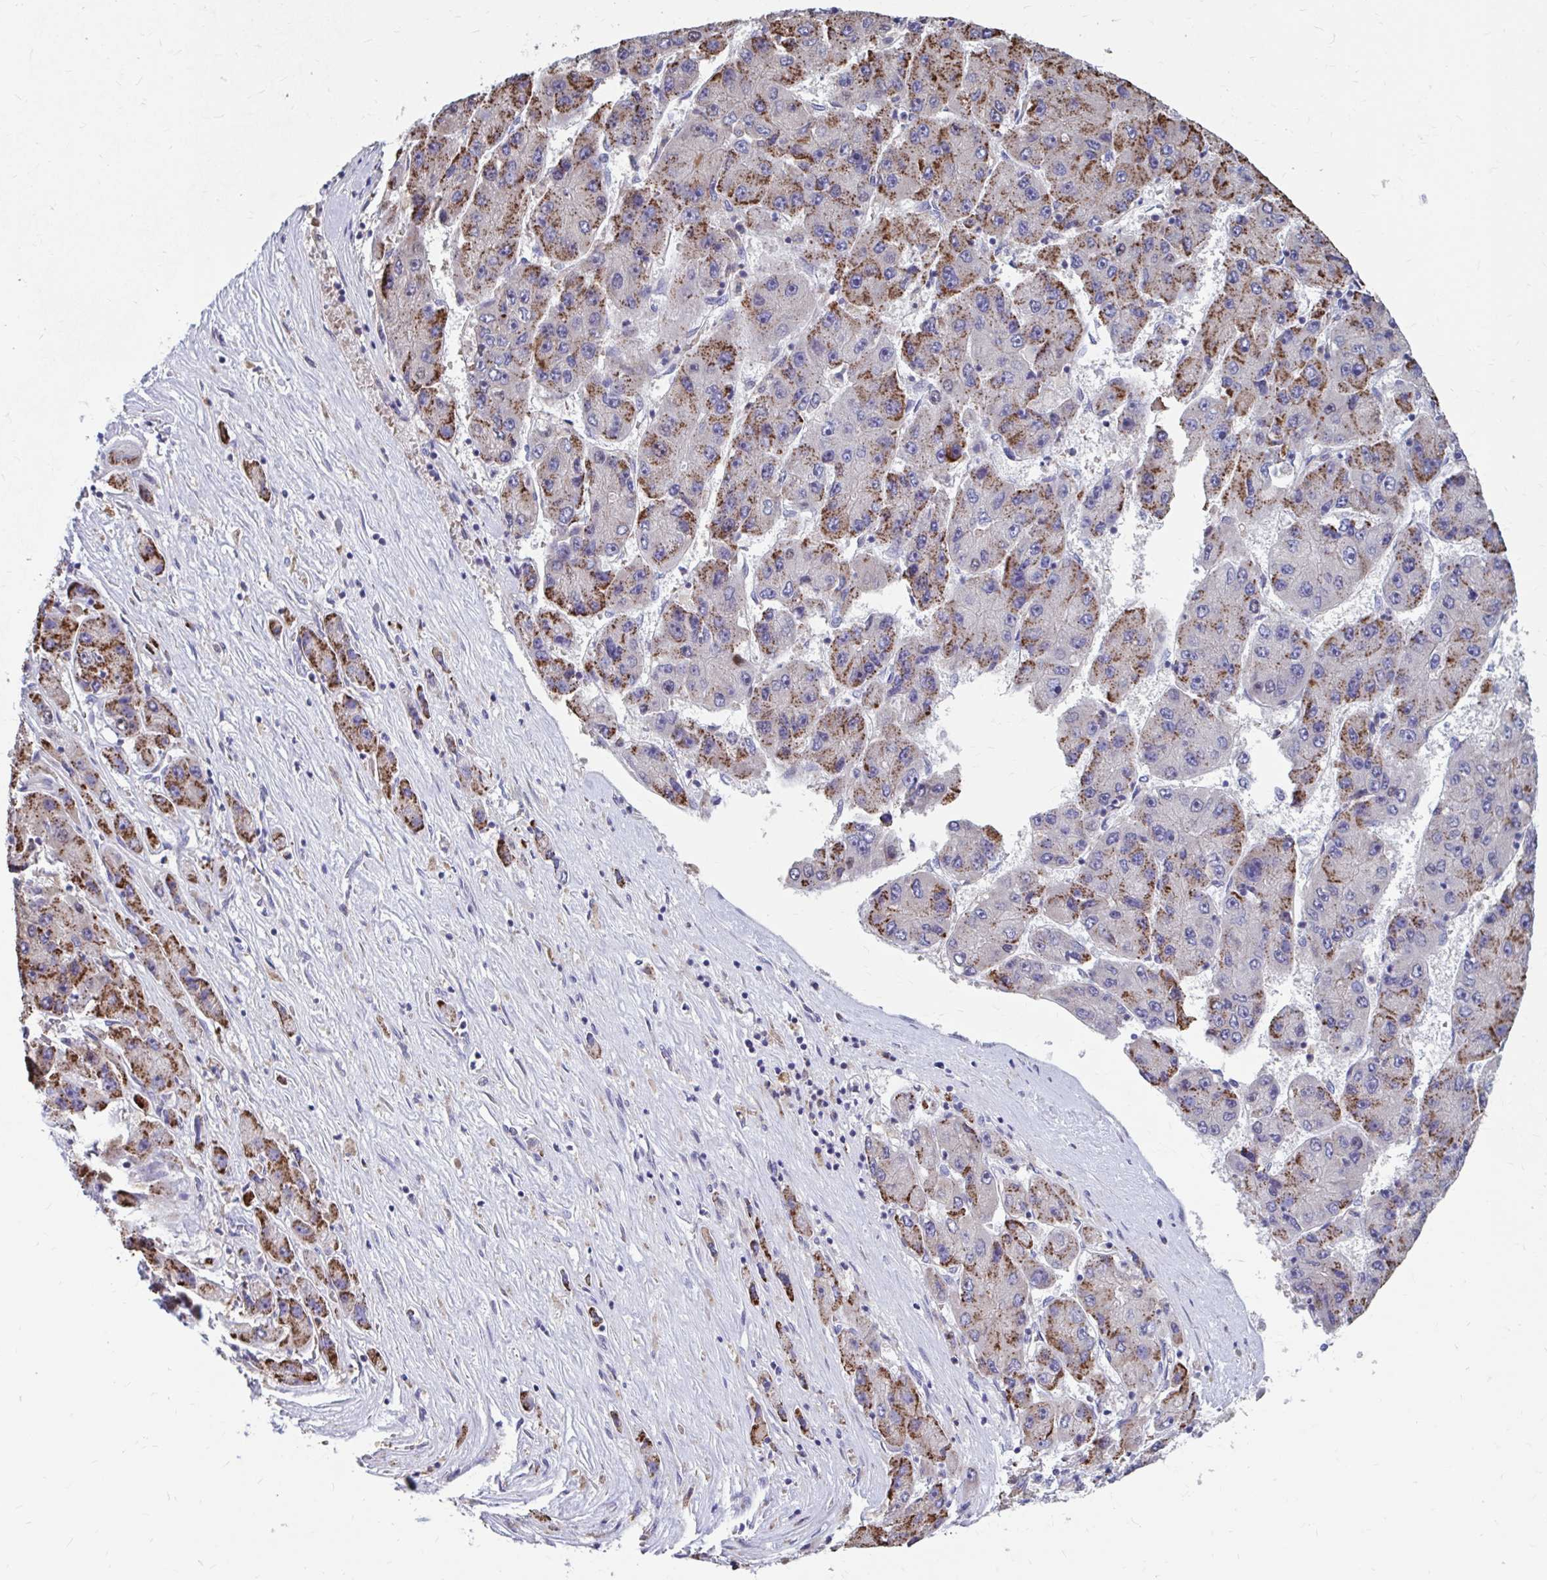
{"staining": {"intensity": "moderate", "quantity": ">75%", "location": "cytoplasmic/membranous"}, "tissue": "liver cancer", "cell_type": "Tumor cells", "image_type": "cancer", "snomed": [{"axis": "morphology", "description": "Carcinoma, Hepatocellular, NOS"}, {"axis": "topography", "description": "Liver"}], "caption": "There is medium levels of moderate cytoplasmic/membranous expression in tumor cells of hepatocellular carcinoma (liver), as demonstrated by immunohistochemical staining (brown color).", "gene": "FKBP2", "patient": {"sex": "female", "age": 61}}